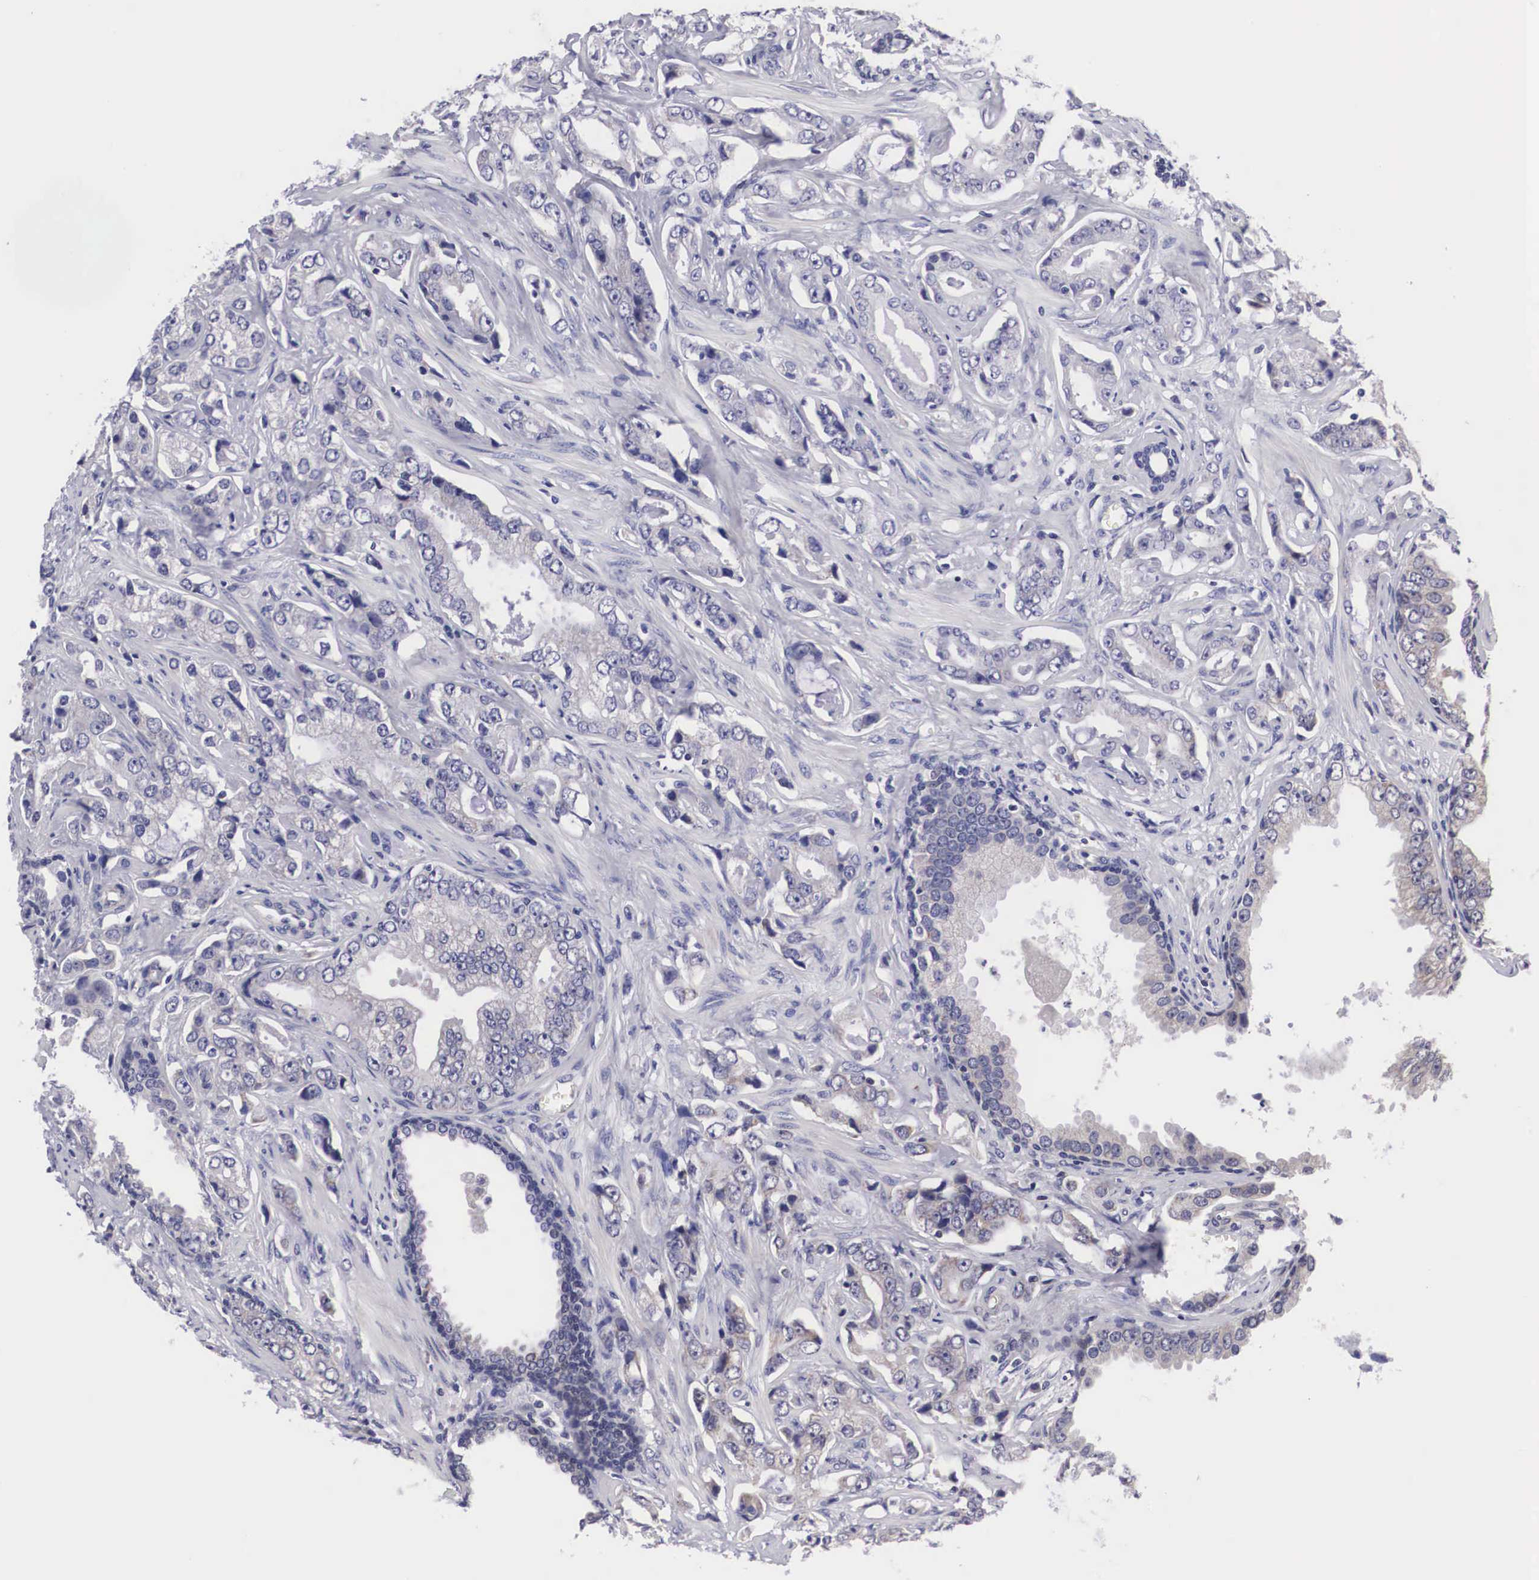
{"staining": {"intensity": "negative", "quantity": "none", "location": "none"}, "tissue": "prostate cancer", "cell_type": "Tumor cells", "image_type": "cancer", "snomed": [{"axis": "morphology", "description": "Adenocarcinoma, Low grade"}, {"axis": "topography", "description": "Prostate"}], "caption": "Tumor cells show no significant positivity in prostate cancer (adenocarcinoma (low-grade)). Nuclei are stained in blue.", "gene": "SOX11", "patient": {"sex": "male", "age": 65}}